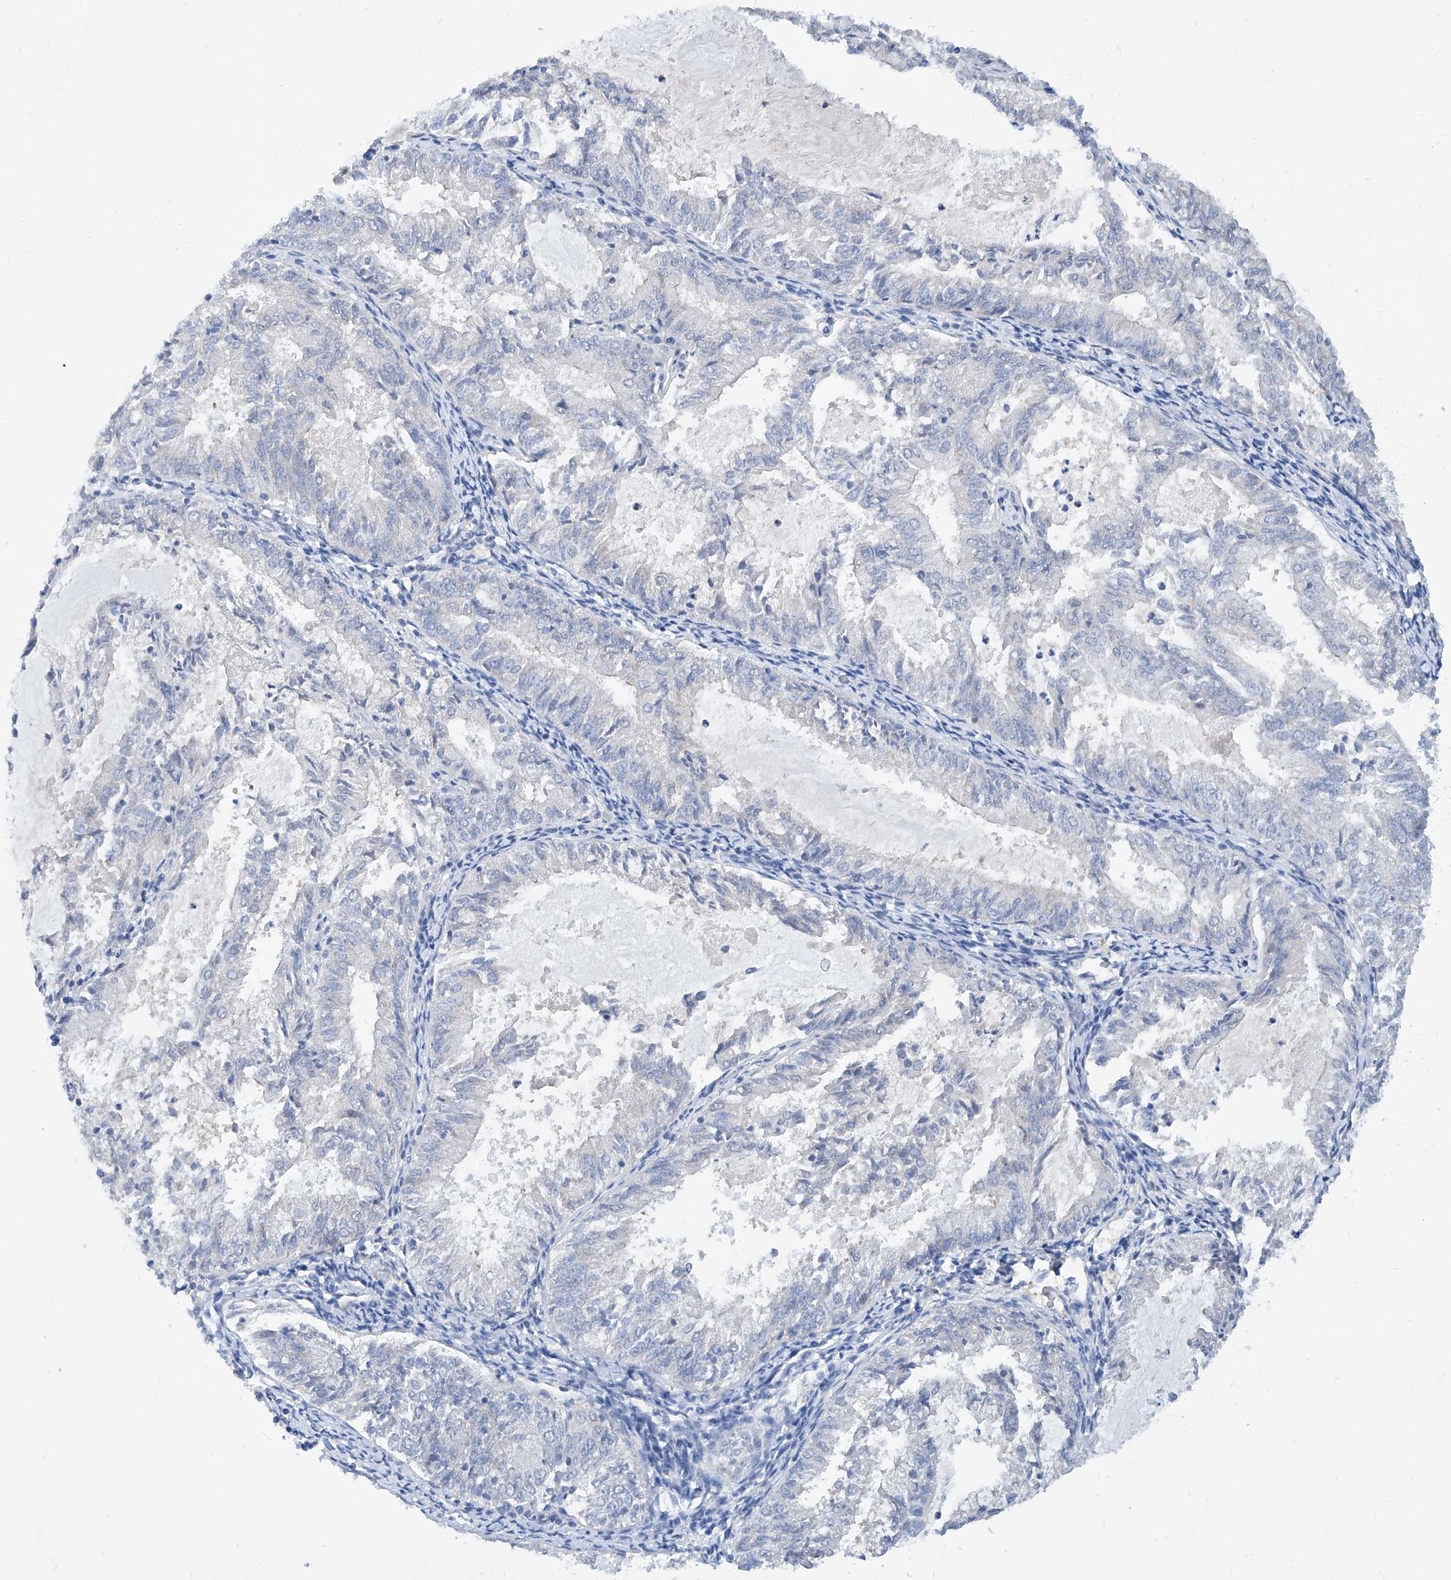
{"staining": {"intensity": "negative", "quantity": "none", "location": "none"}, "tissue": "endometrial cancer", "cell_type": "Tumor cells", "image_type": "cancer", "snomed": [{"axis": "morphology", "description": "Adenocarcinoma, NOS"}, {"axis": "topography", "description": "Endometrium"}], "caption": "This is an IHC image of human adenocarcinoma (endometrial). There is no staining in tumor cells.", "gene": "BPTF", "patient": {"sex": "female", "age": 57}}